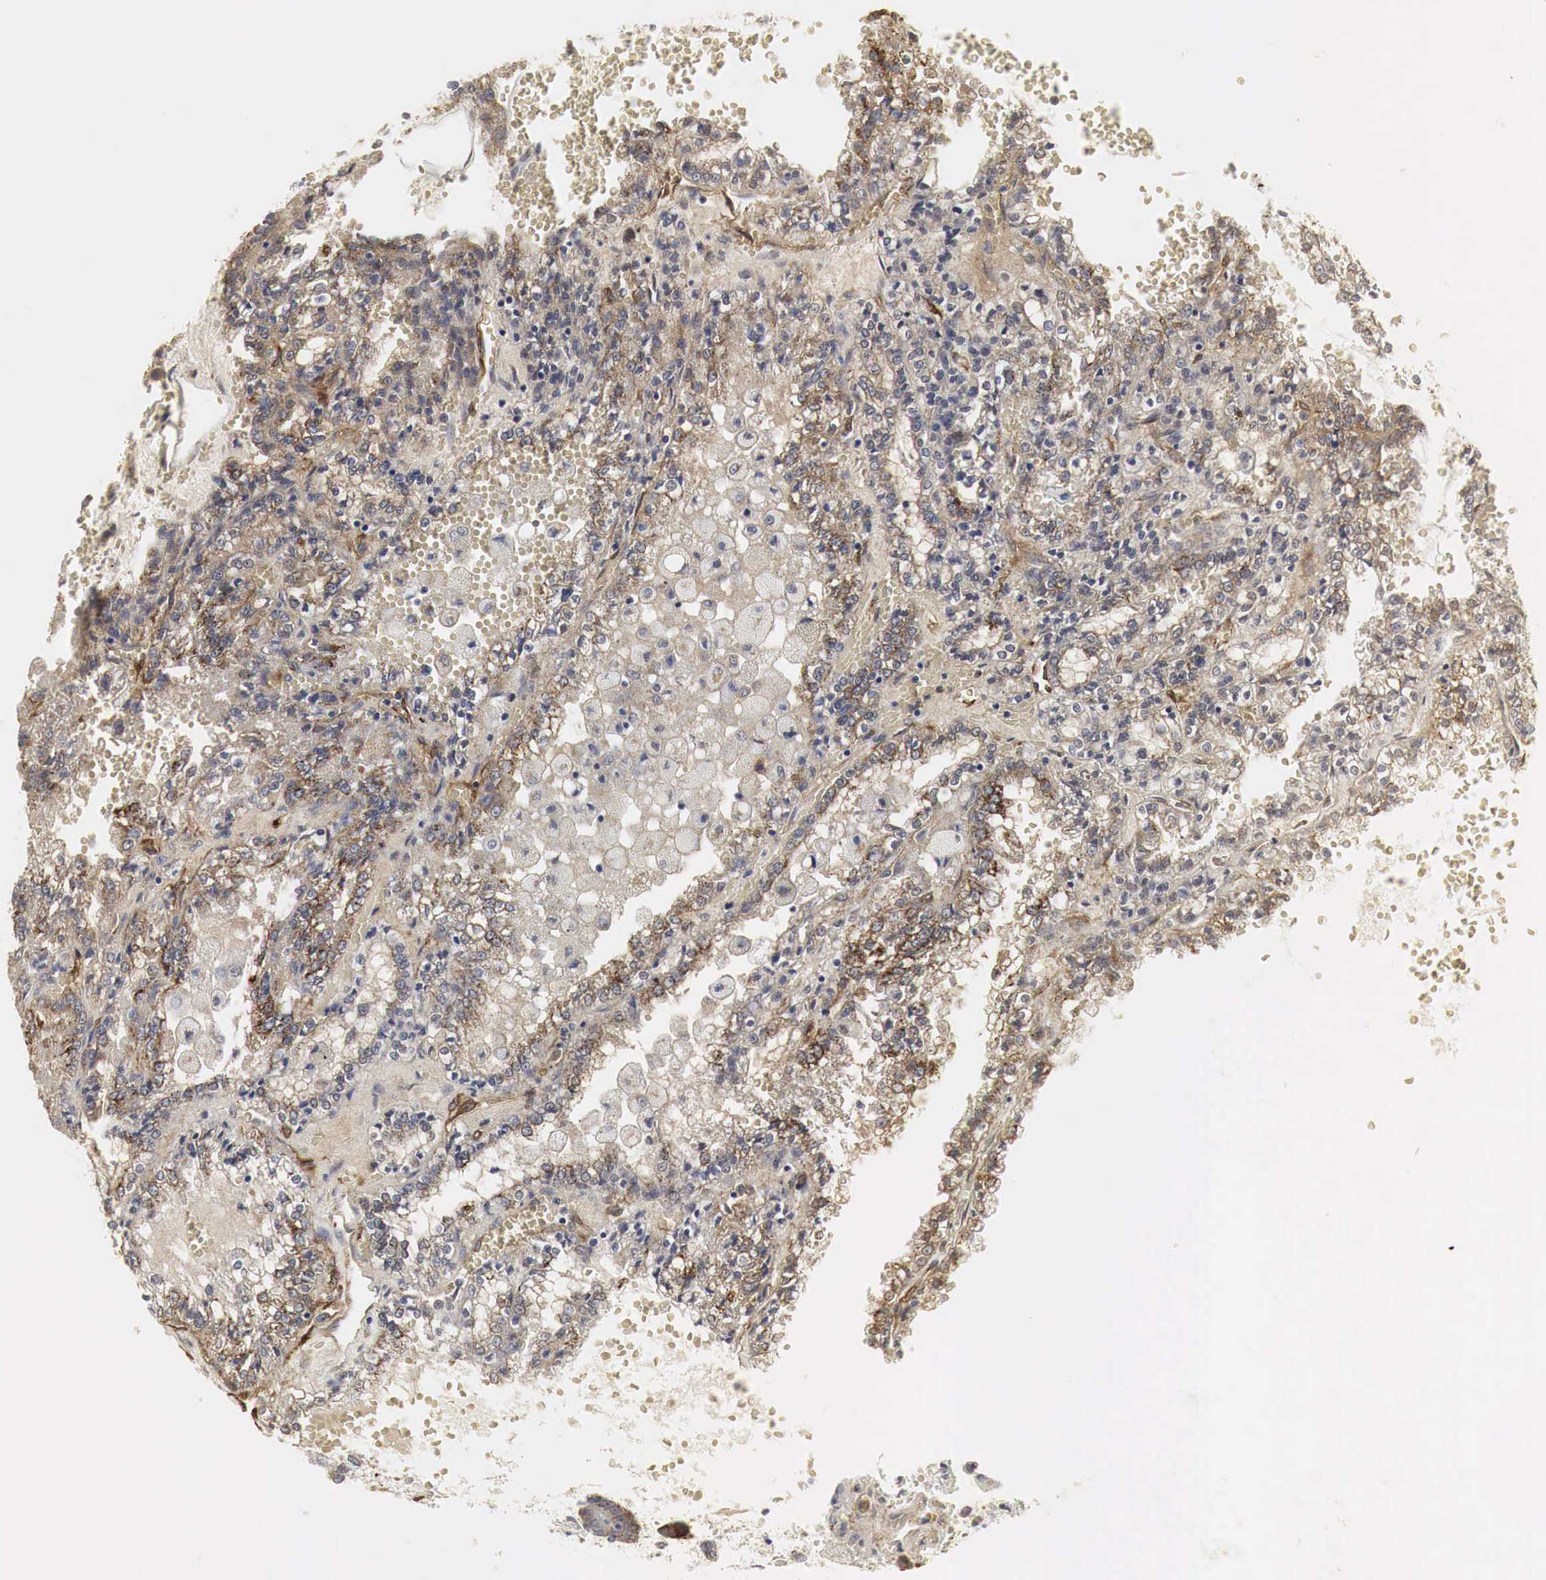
{"staining": {"intensity": "weak", "quantity": "<25%", "location": "cytoplasmic/membranous"}, "tissue": "renal cancer", "cell_type": "Tumor cells", "image_type": "cancer", "snomed": [{"axis": "morphology", "description": "Adenocarcinoma, NOS"}, {"axis": "topography", "description": "Kidney"}], "caption": "This image is of renal cancer (adenocarcinoma) stained with immunohistochemistry to label a protein in brown with the nuclei are counter-stained blue. There is no staining in tumor cells.", "gene": "SPIN1", "patient": {"sex": "female", "age": 56}}